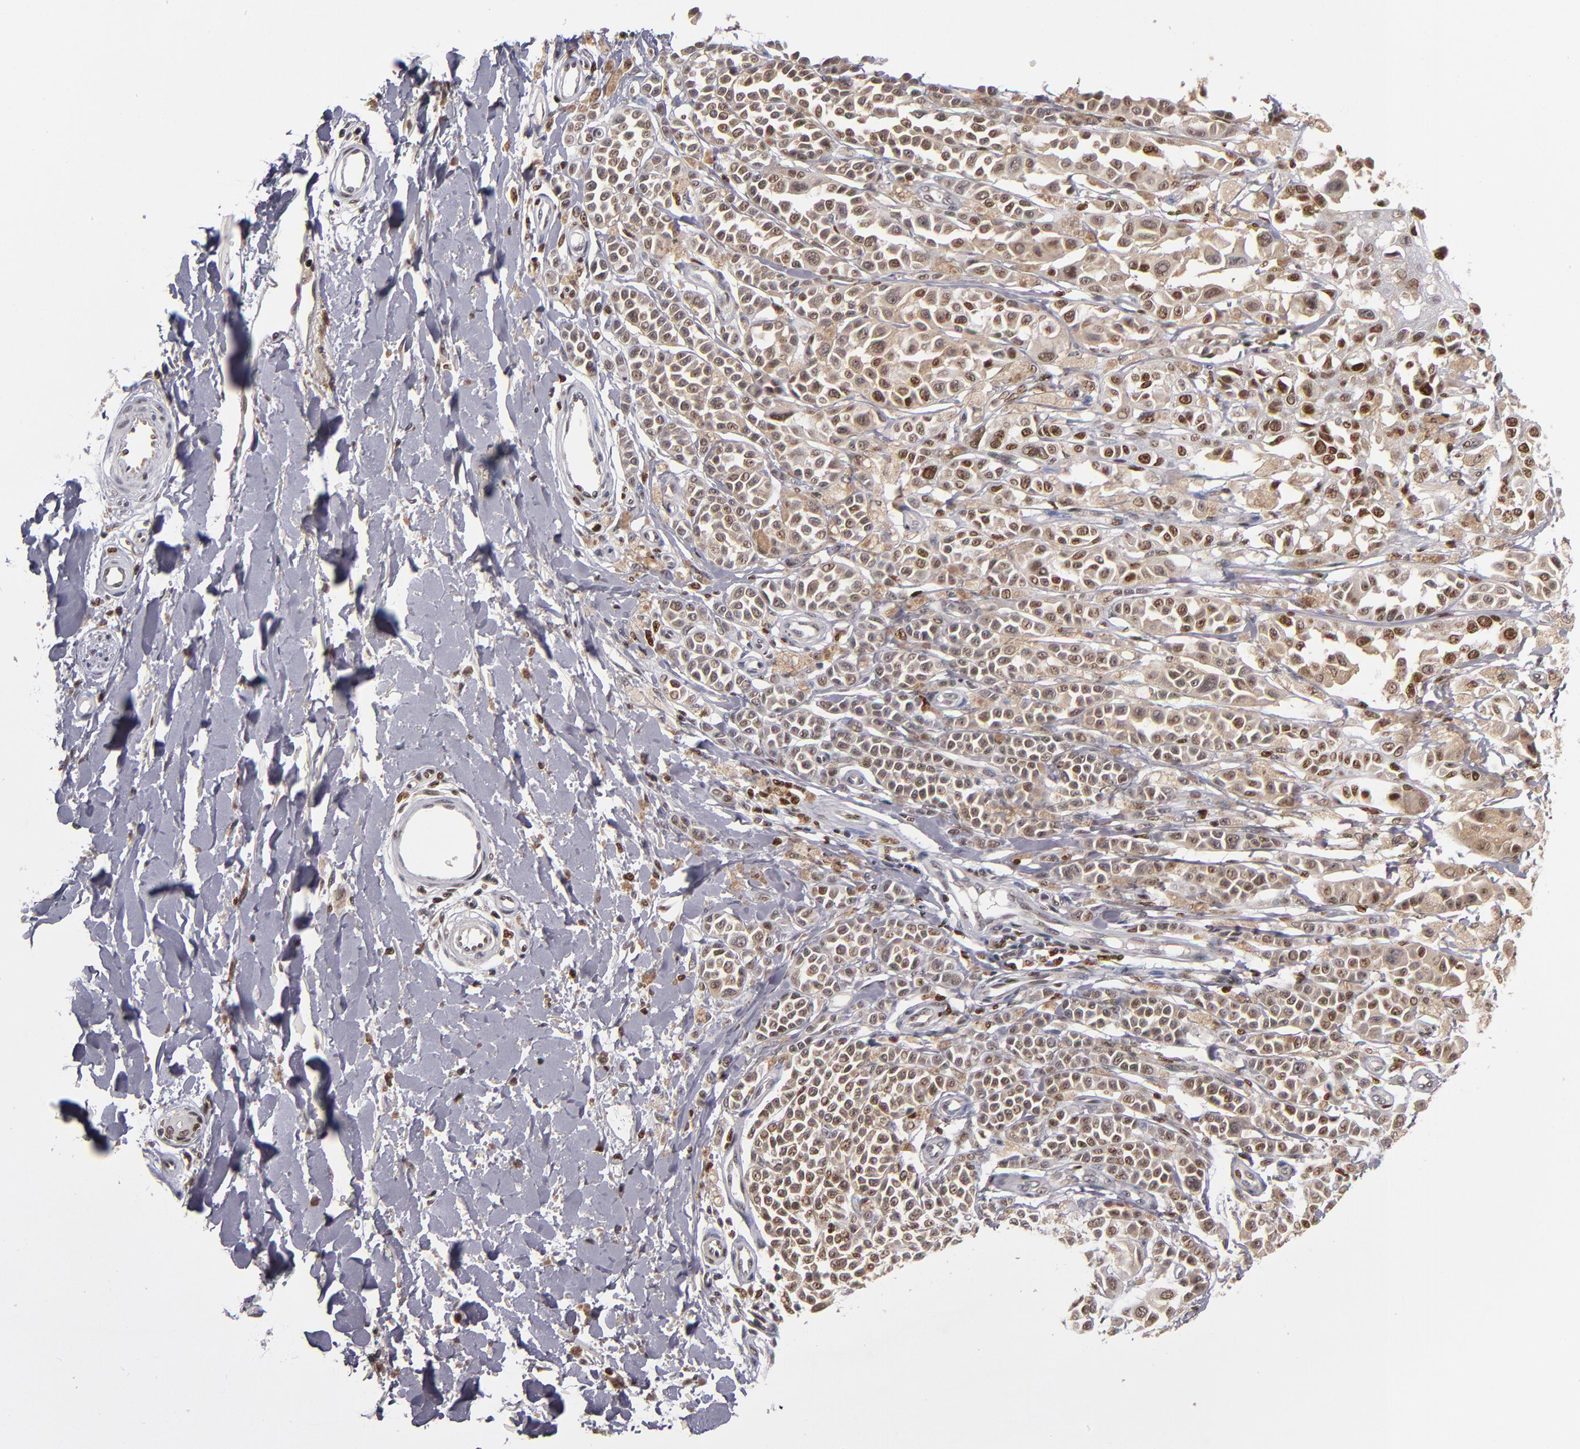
{"staining": {"intensity": "moderate", "quantity": ">75%", "location": "nuclear"}, "tissue": "melanoma", "cell_type": "Tumor cells", "image_type": "cancer", "snomed": [{"axis": "morphology", "description": "Malignant melanoma, NOS"}, {"axis": "topography", "description": "Skin"}], "caption": "This image exhibits melanoma stained with immunohistochemistry to label a protein in brown. The nuclear of tumor cells show moderate positivity for the protein. Nuclei are counter-stained blue.", "gene": "KDM6A", "patient": {"sex": "female", "age": 38}}